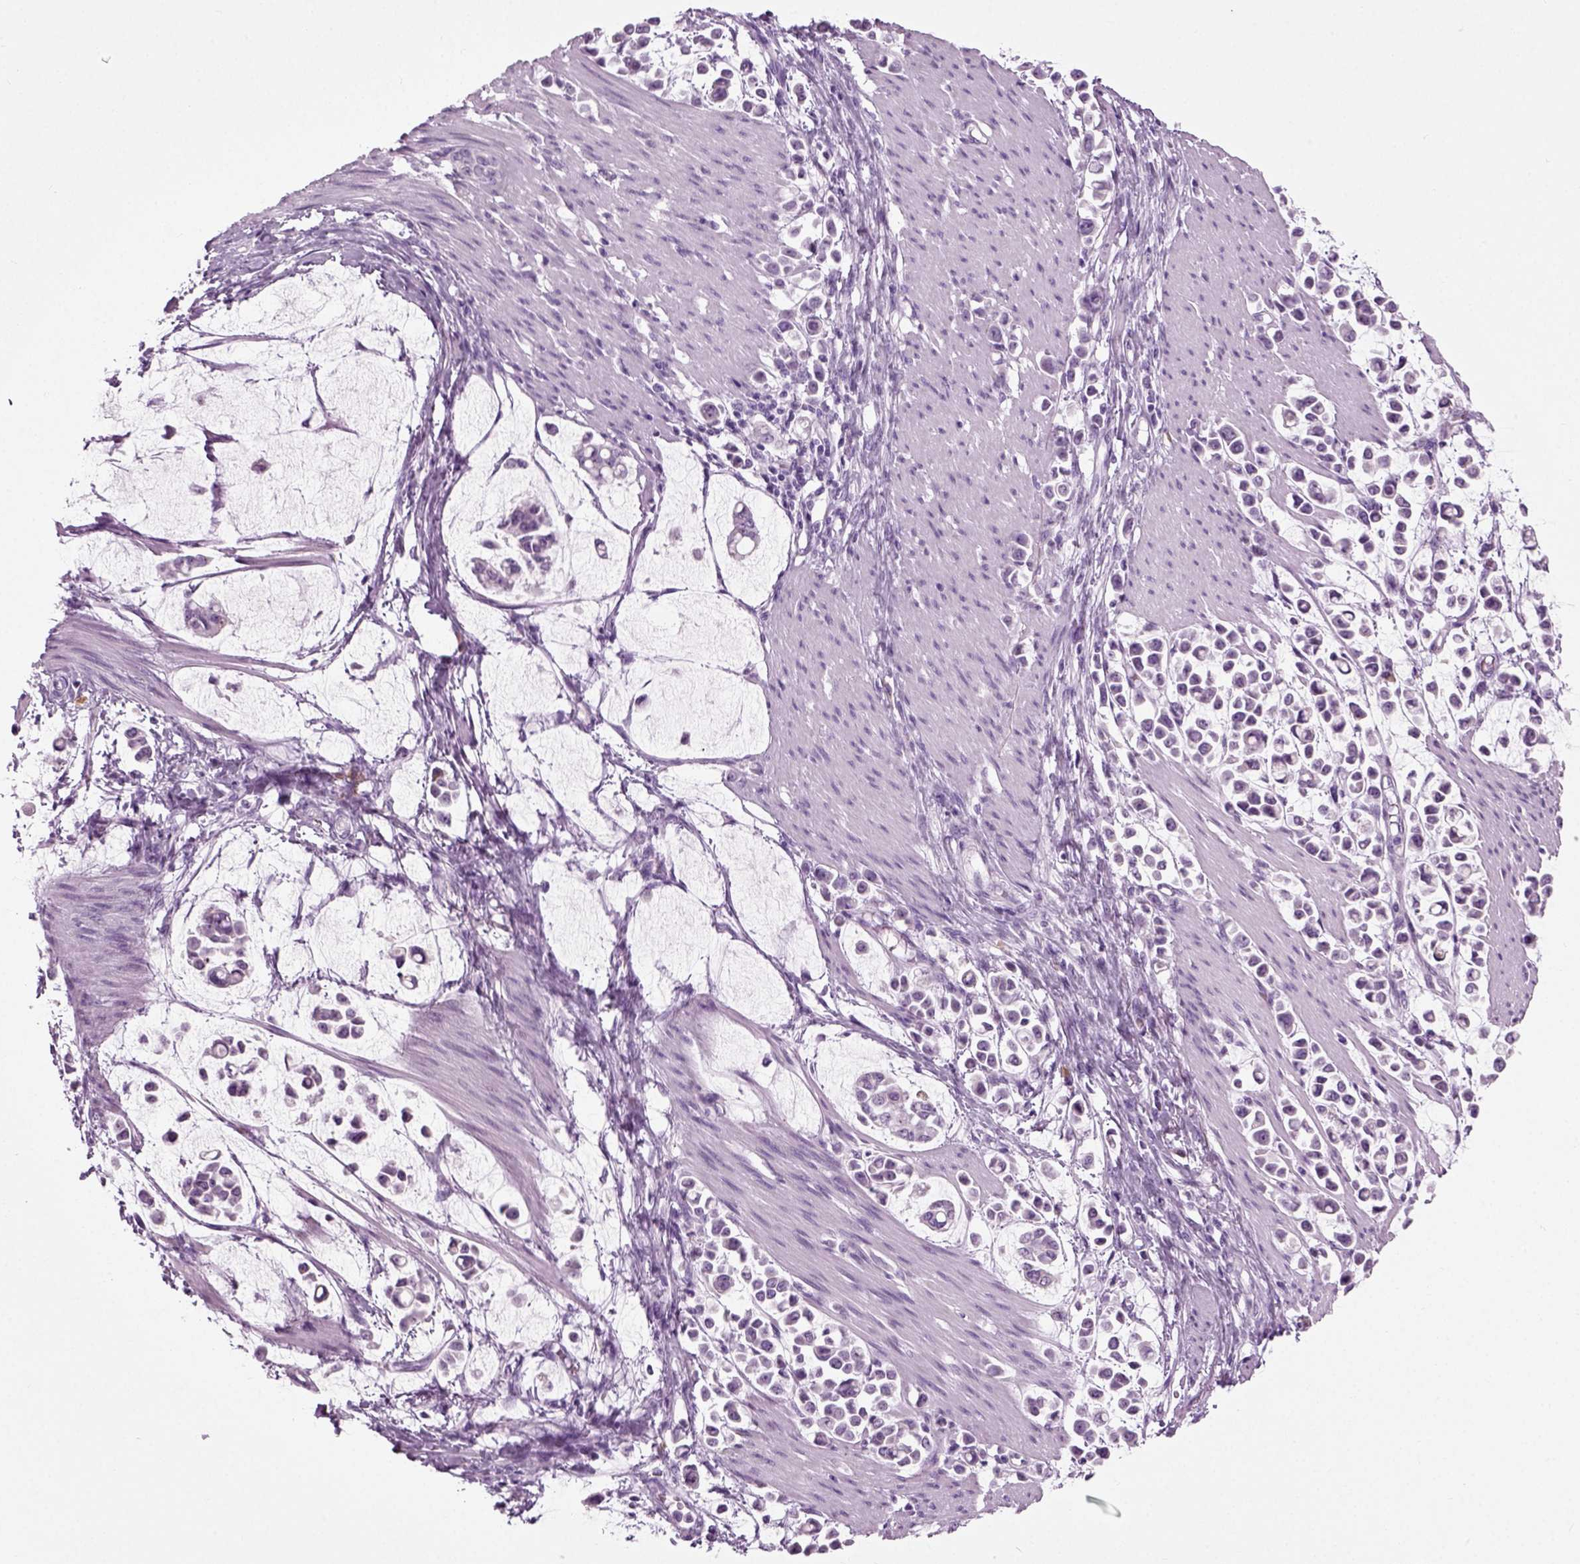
{"staining": {"intensity": "negative", "quantity": "none", "location": "none"}, "tissue": "stomach cancer", "cell_type": "Tumor cells", "image_type": "cancer", "snomed": [{"axis": "morphology", "description": "Adenocarcinoma, NOS"}, {"axis": "topography", "description": "Stomach"}], "caption": "A high-resolution image shows immunohistochemistry (IHC) staining of stomach adenocarcinoma, which displays no significant expression in tumor cells.", "gene": "PRLH", "patient": {"sex": "male", "age": 82}}